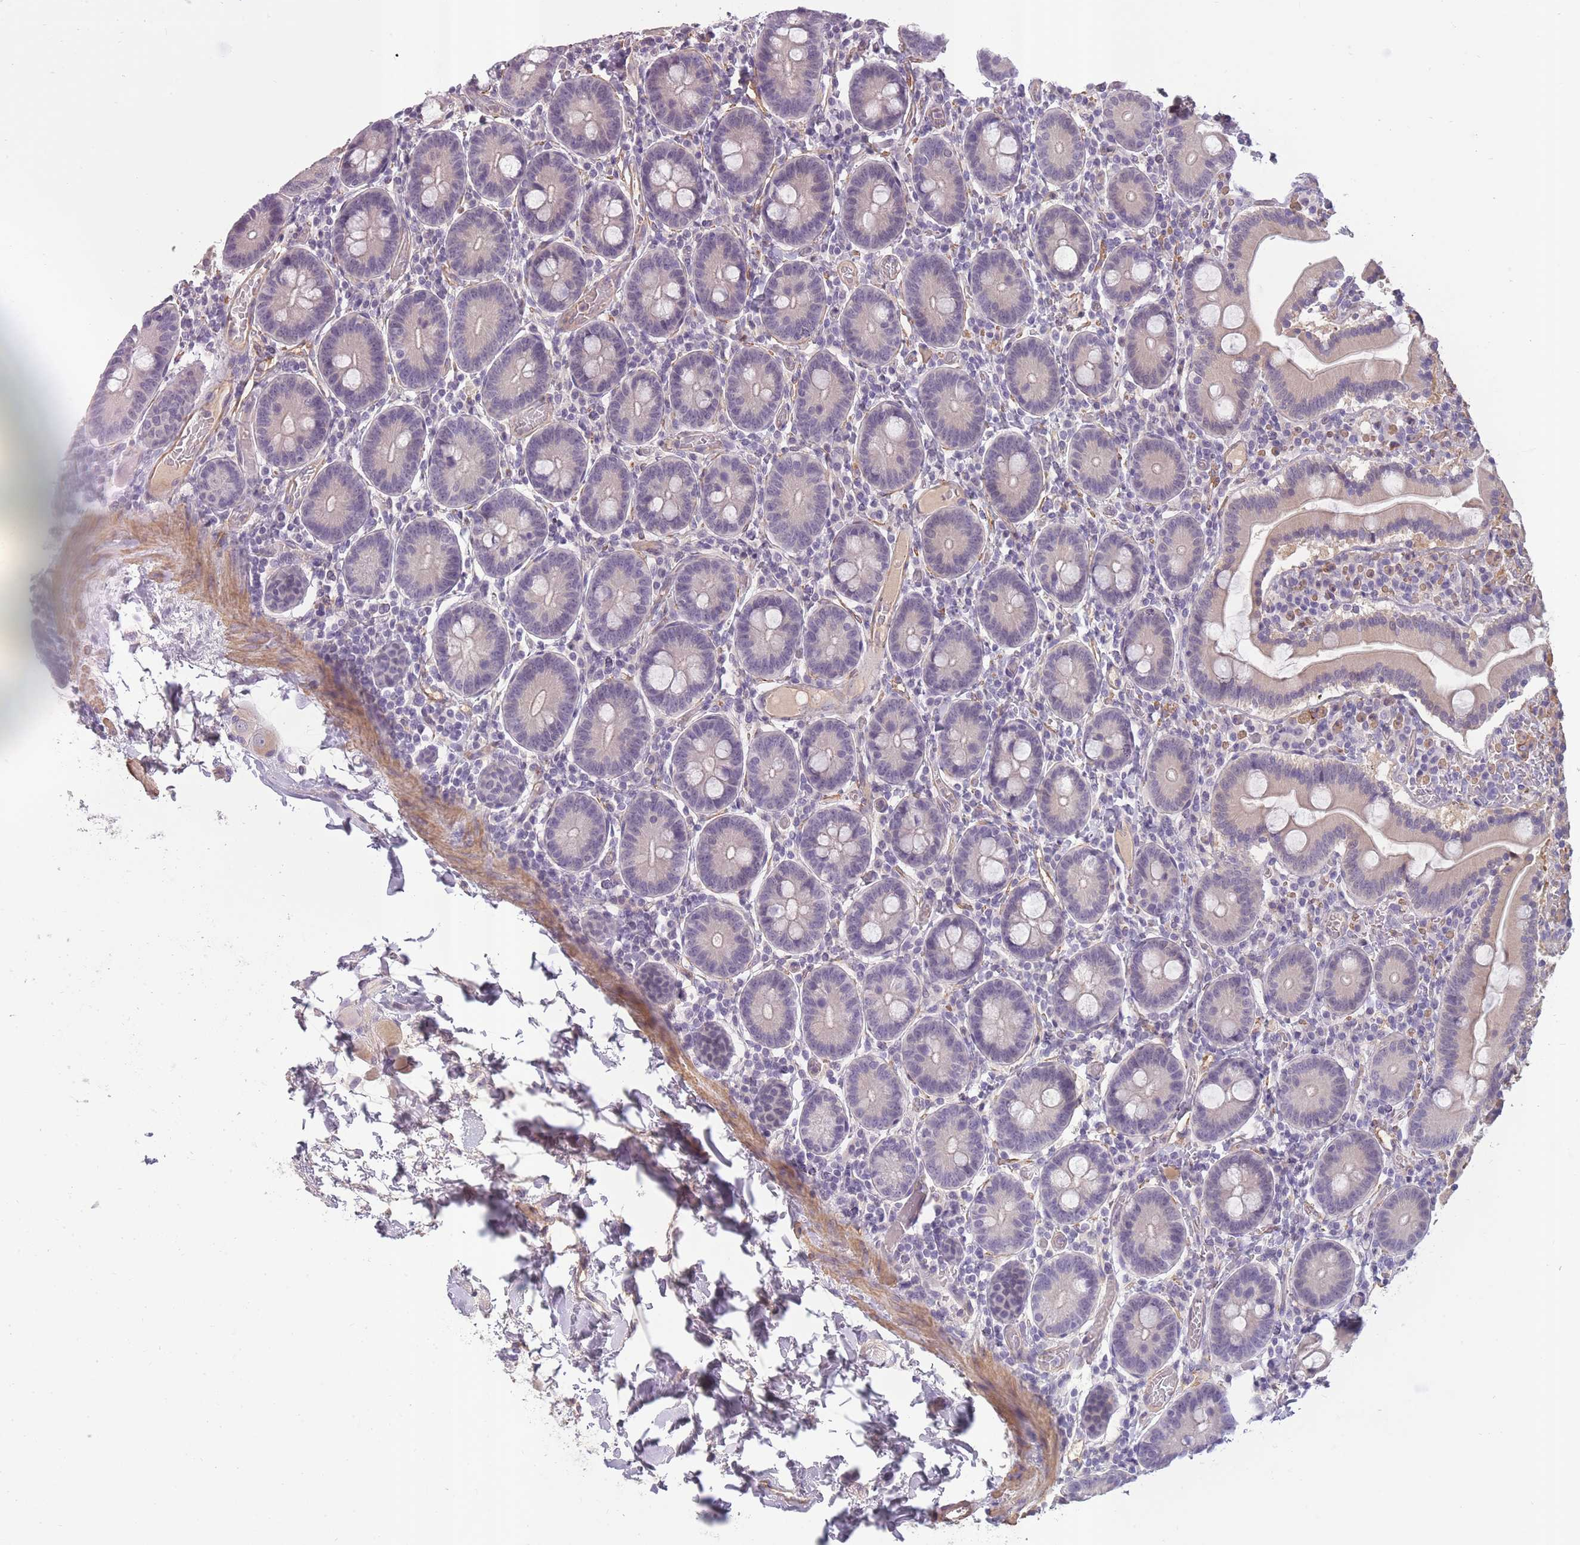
{"staining": {"intensity": "weak", "quantity": "<25%", "location": "cytoplasmic/membranous,nuclear"}, "tissue": "duodenum", "cell_type": "Glandular cells", "image_type": "normal", "snomed": [{"axis": "morphology", "description": "Normal tissue, NOS"}, {"axis": "topography", "description": "Duodenum"}], "caption": "Immunohistochemistry (IHC) photomicrograph of normal duodenum: human duodenum stained with DAB (3,3'-diaminobenzidine) exhibits no significant protein positivity in glandular cells.", "gene": "SLC8A2", "patient": {"sex": "male", "age": 55}}